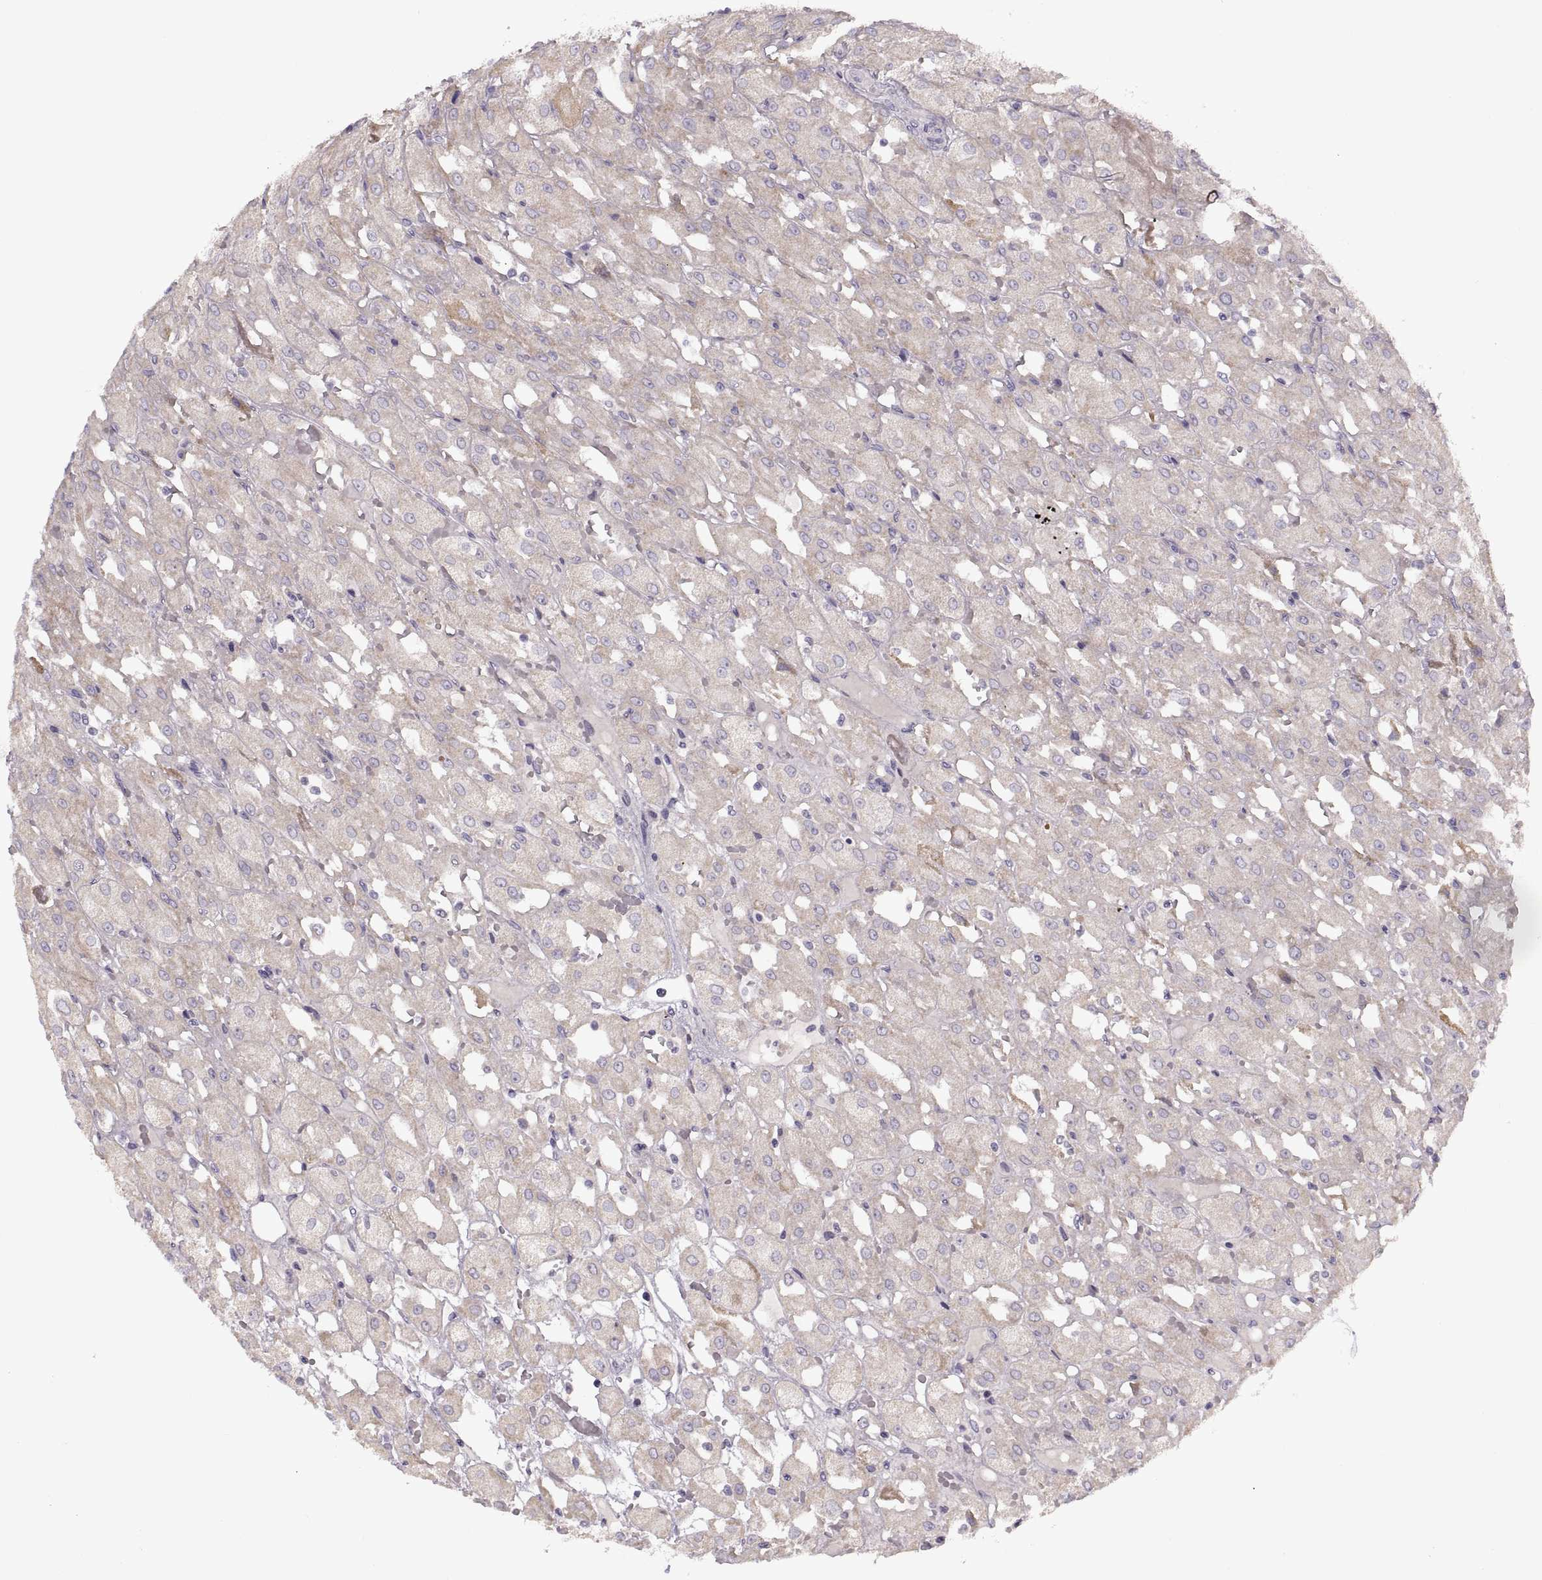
{"staining": {"intensity": "moderate", "quantity": "<25%", "location": "cytoplasmic/membranous"}, "tissue": "renal cancer", "cell_type": "Tumor cells", "image_type": "cancer", "snomed": [{"axis": "morphology", "description": "Adenocarcinoma, NOS"}, {"axis": "topography", "description": "Kidney"}], "caption": "DAB (3,3'-diaminobenzidine) immunohistochemical staining of human renal cancer (adenocarcinoma) demonstrates moderate cytoplasmic/membranous protein positivity in about <25% of tumor cells. (IHC, brightfield microscopy, high magnification).", "gene": "PIERCE1", "patient": {"sex": "male", "age": 72}}